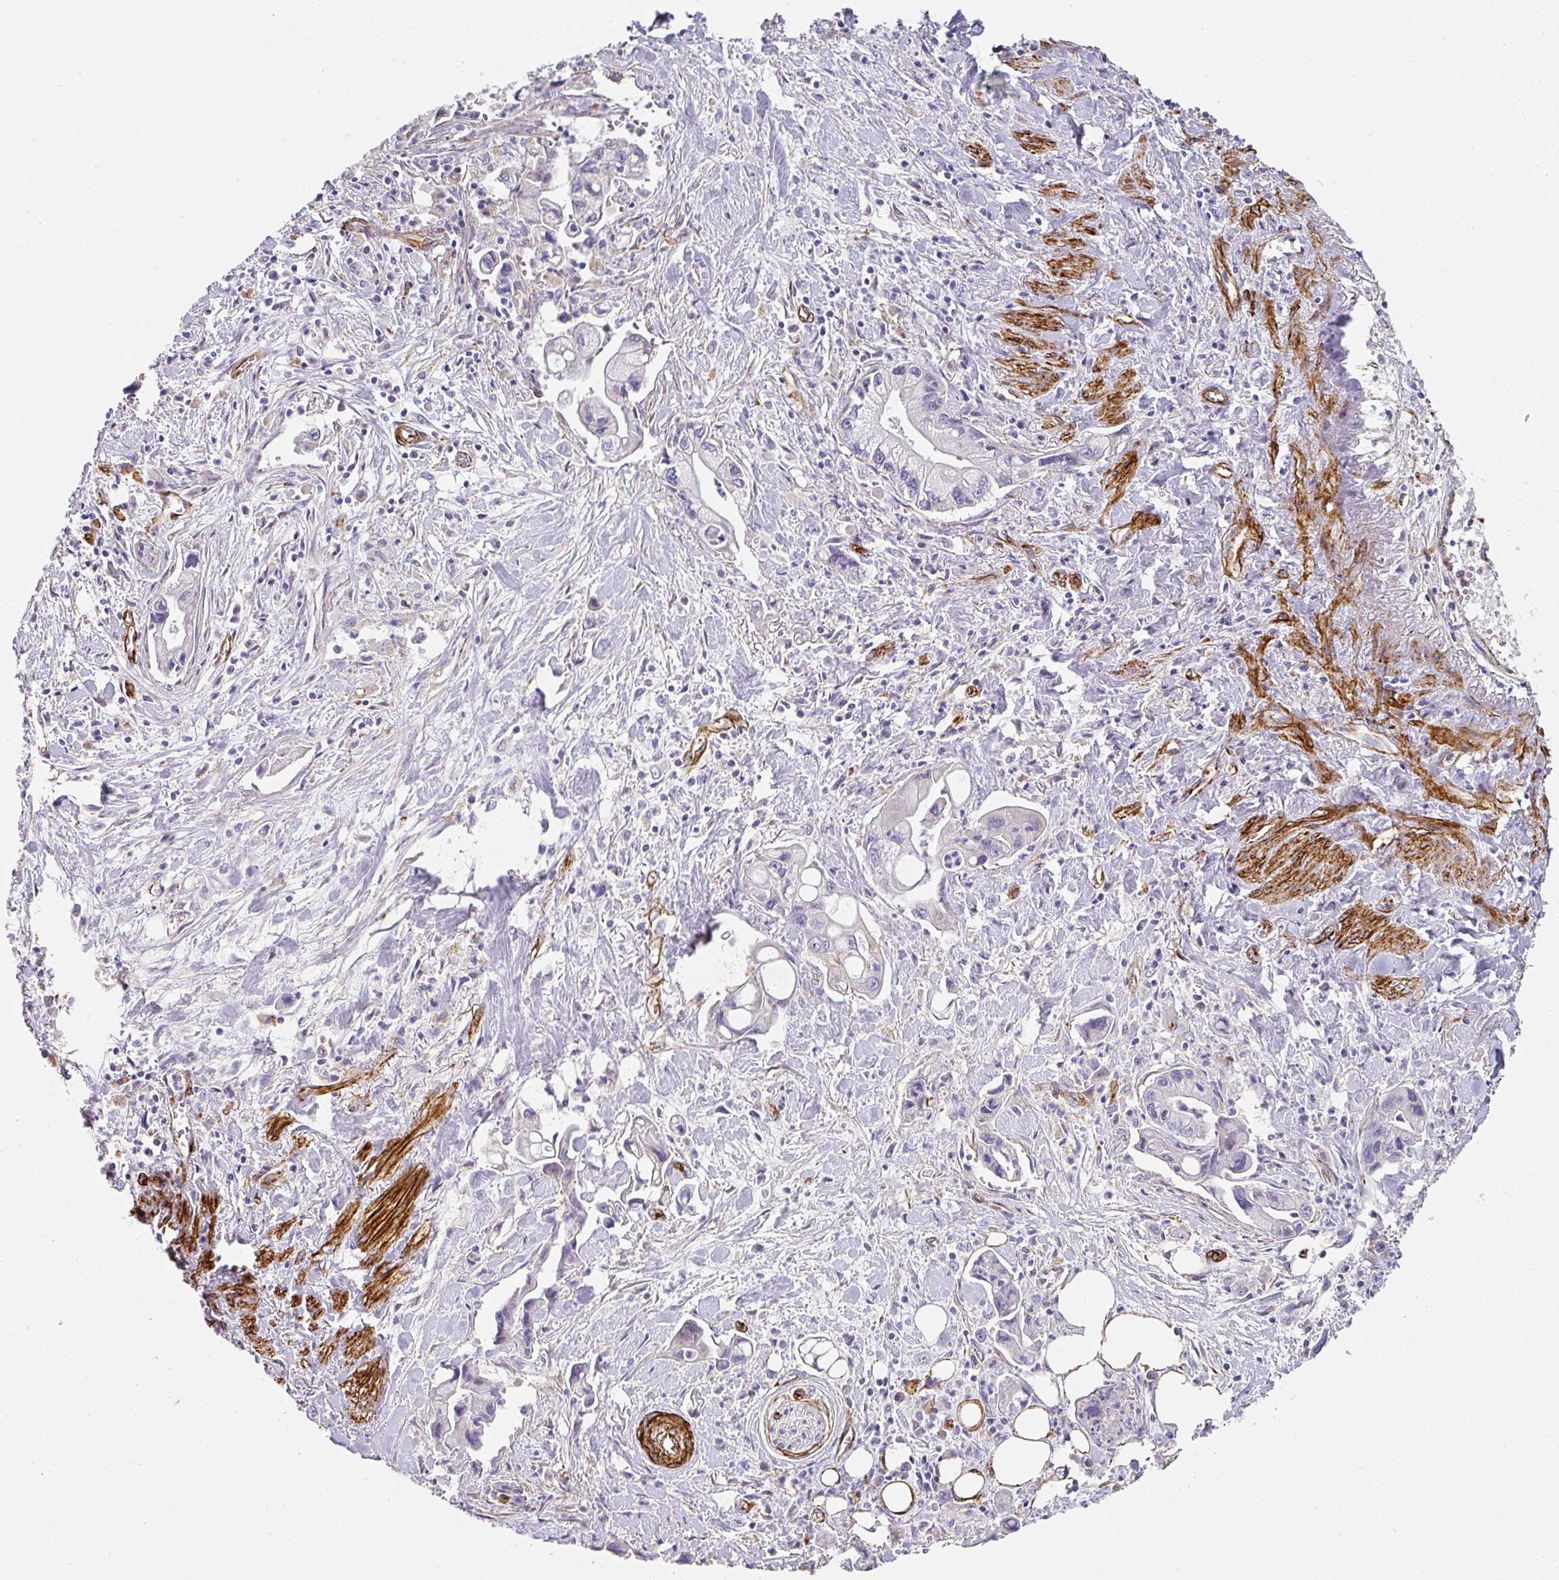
{"staining": {"intensity": "negative", "quantity": "none", "location": "none"}, "tissue": "pancreatic cancer", "cell_type": "Tumor cells", "image_type": "cancer", "snomed": [{"axis": "morphology", "description": "Adenocarcinoma, NOS"}, {"axis": "topography", "description": "Pancreas"}], "caption": "A high-resolution photomicrograph shows immunohistochemistry (IHC) staining of pancreatic cancer, which exhibits no significant positivity in tumor cells.", "gene": "SLC25A17", "patient": {"sex": "male", "age": 61}}